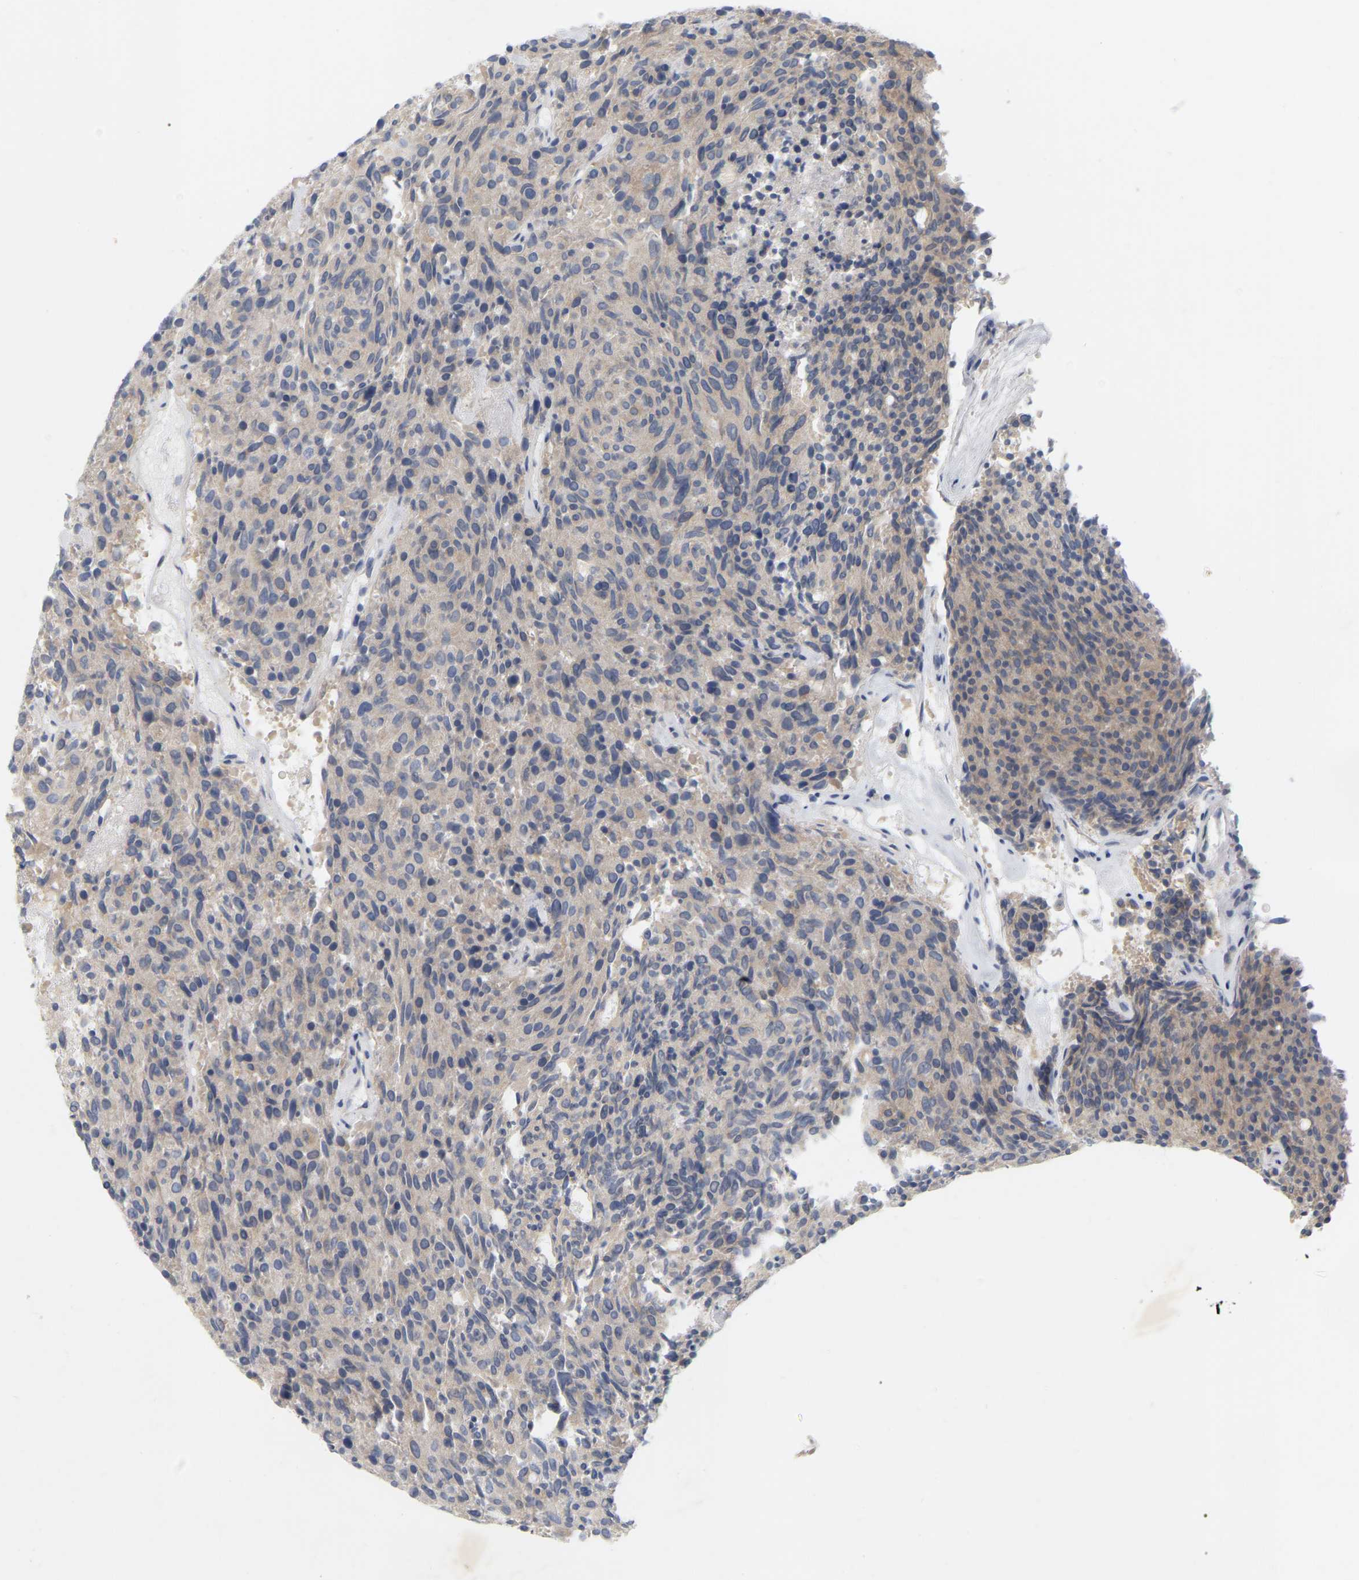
{"staining": {"intensity": "weak", "quantity": ">75%", "location": "cytoplasmic/membranous"}, "tissue": "carcinoid", "cell_type": "Tumor cells", "image_type": "cancer", "snomed": [{"axis": "morphology", "description": "Carcinoid, malignant, NOS"}, {"axis": "topography", "description": "Pancreas"}], "caption": "About >75% of tumor cells in carcinoid reveal weak cytoplasmic/membranous protein expression as visualized by brown immunohistochemical staining.", "gene": "MINDY4", "patient": {"sex": "female", "age": 54}}